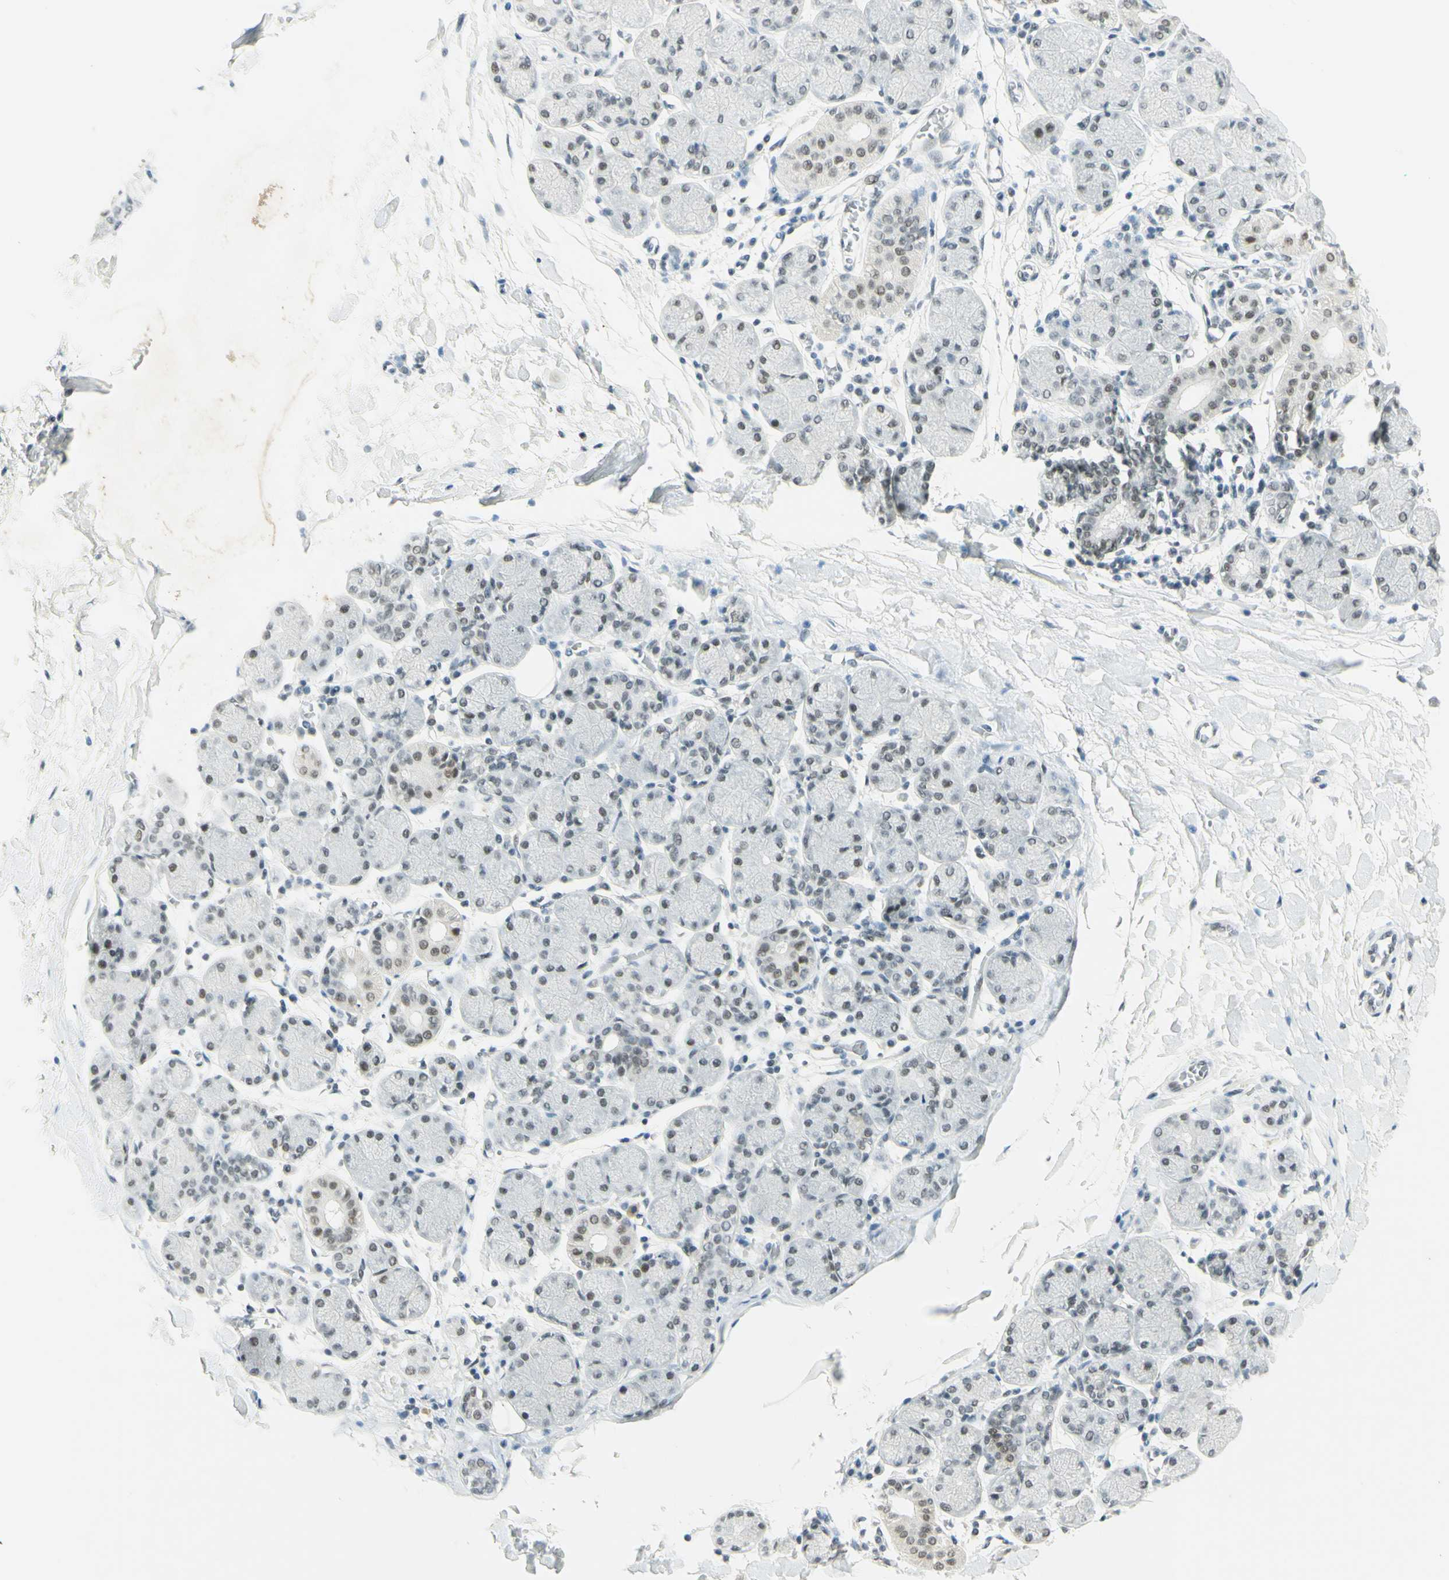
{"staining": {"intensity": "moderate", "quantity": "<25%", "location": "nuclear"}, "tissue": "salivary gland", "cell_type": "Glandular cells", "image_type": "normal", "snomed": [{"axis": "morphology", "description": "Normal tissue, NOS"}, {"axis": "topography", "description": "Salivary gland"}], "caption": "This histopathology image exhibits immunohistochemistry staining of normal salivary gland, with low moderate nuclear positivity in about <25% of glandular cells.", "gene": "PMS2", "patient": {"sex": "female", "age": 24}}